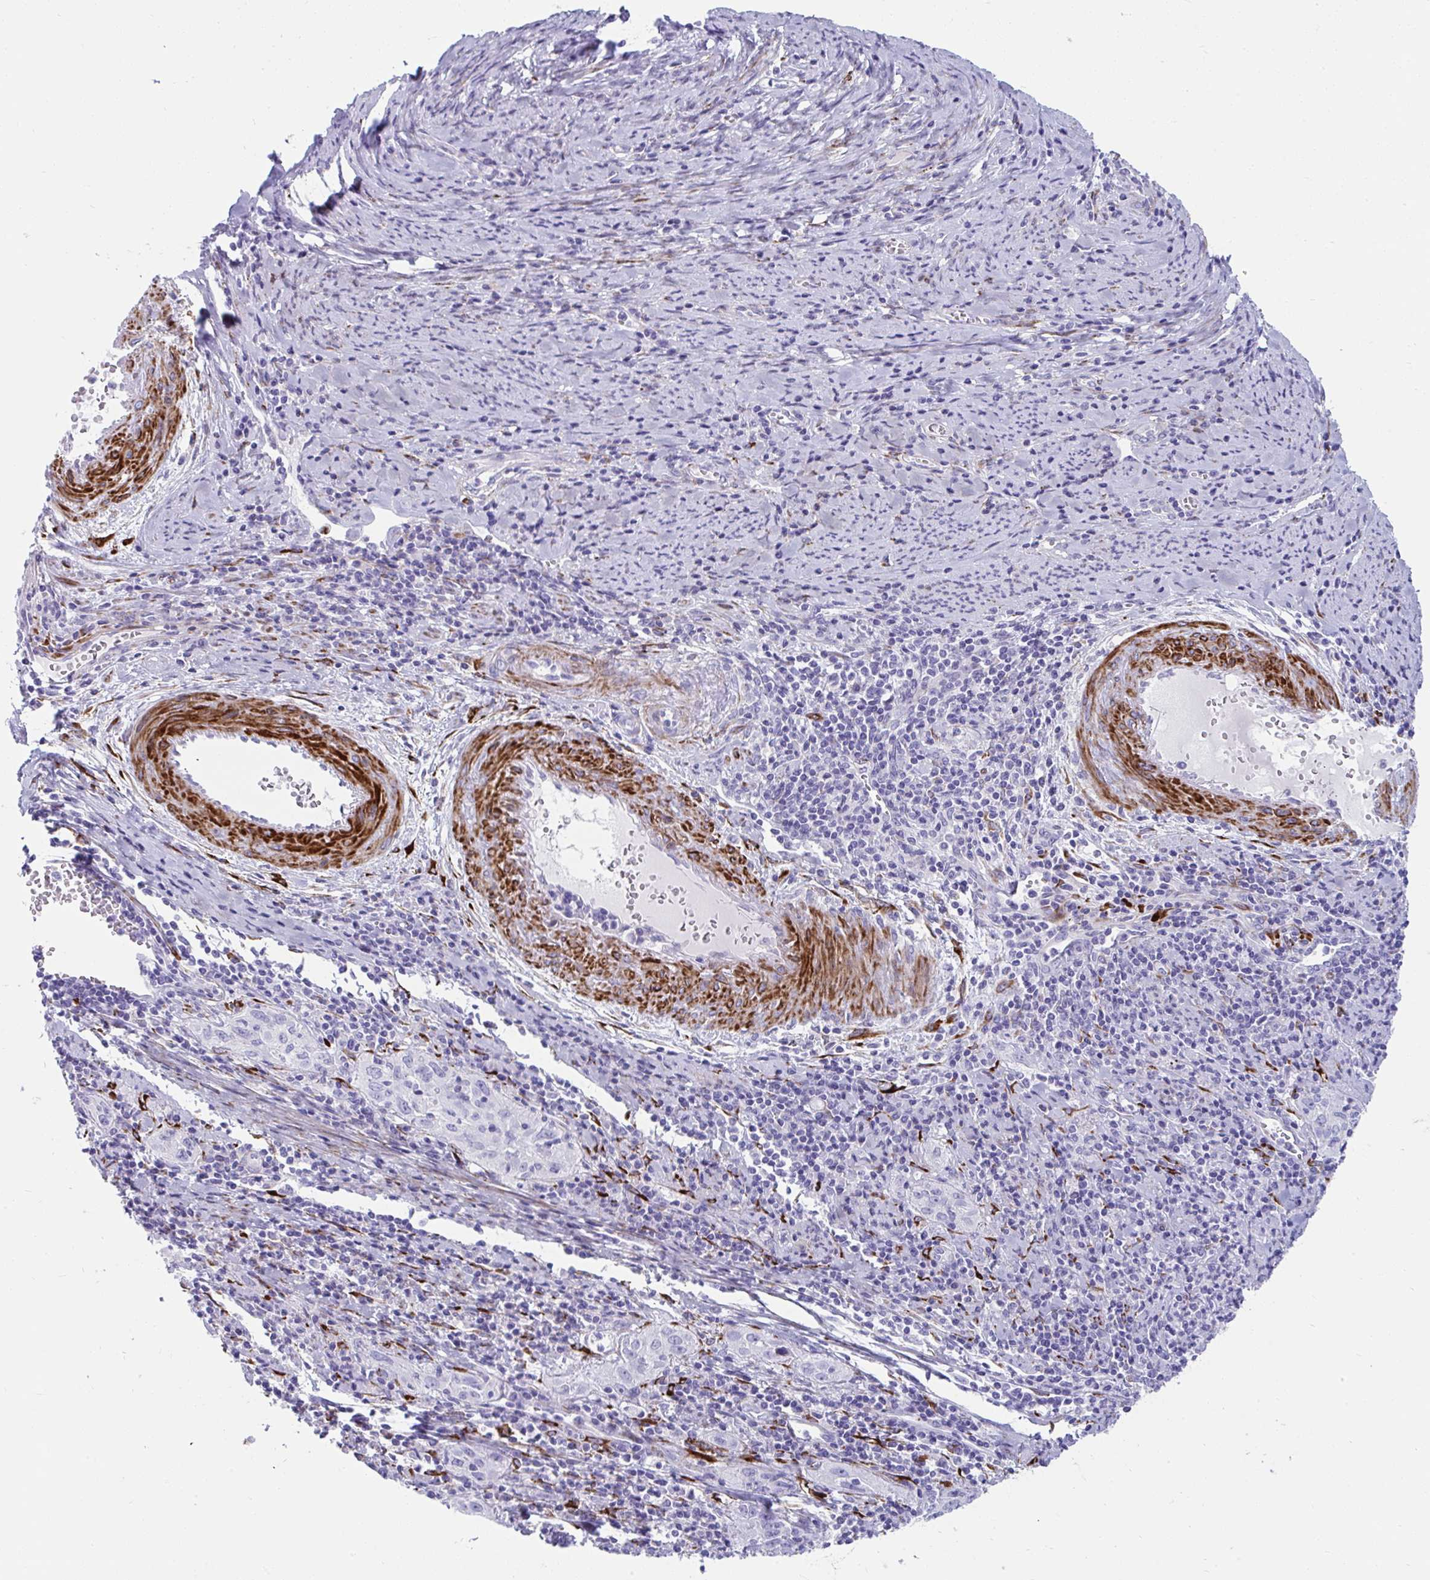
{"staining": {"intensity": "negative", "quantity": "none", "location": "none"}, "tissue": "cervical cancer", "cell_type": "Tumor cells", "image_type": "cancer", "snomed": [{"axis": "morphology", "description": "Squamous cell carcinoma, NOS"}, {"axis": "topography", "description": "Cervix"}], "caption": "There is no significant expression in tumor cells of squamous cell carcinoma (cervical).", "gene": "GRXCR2", "patient": {"sex": "female", "age": 57}}